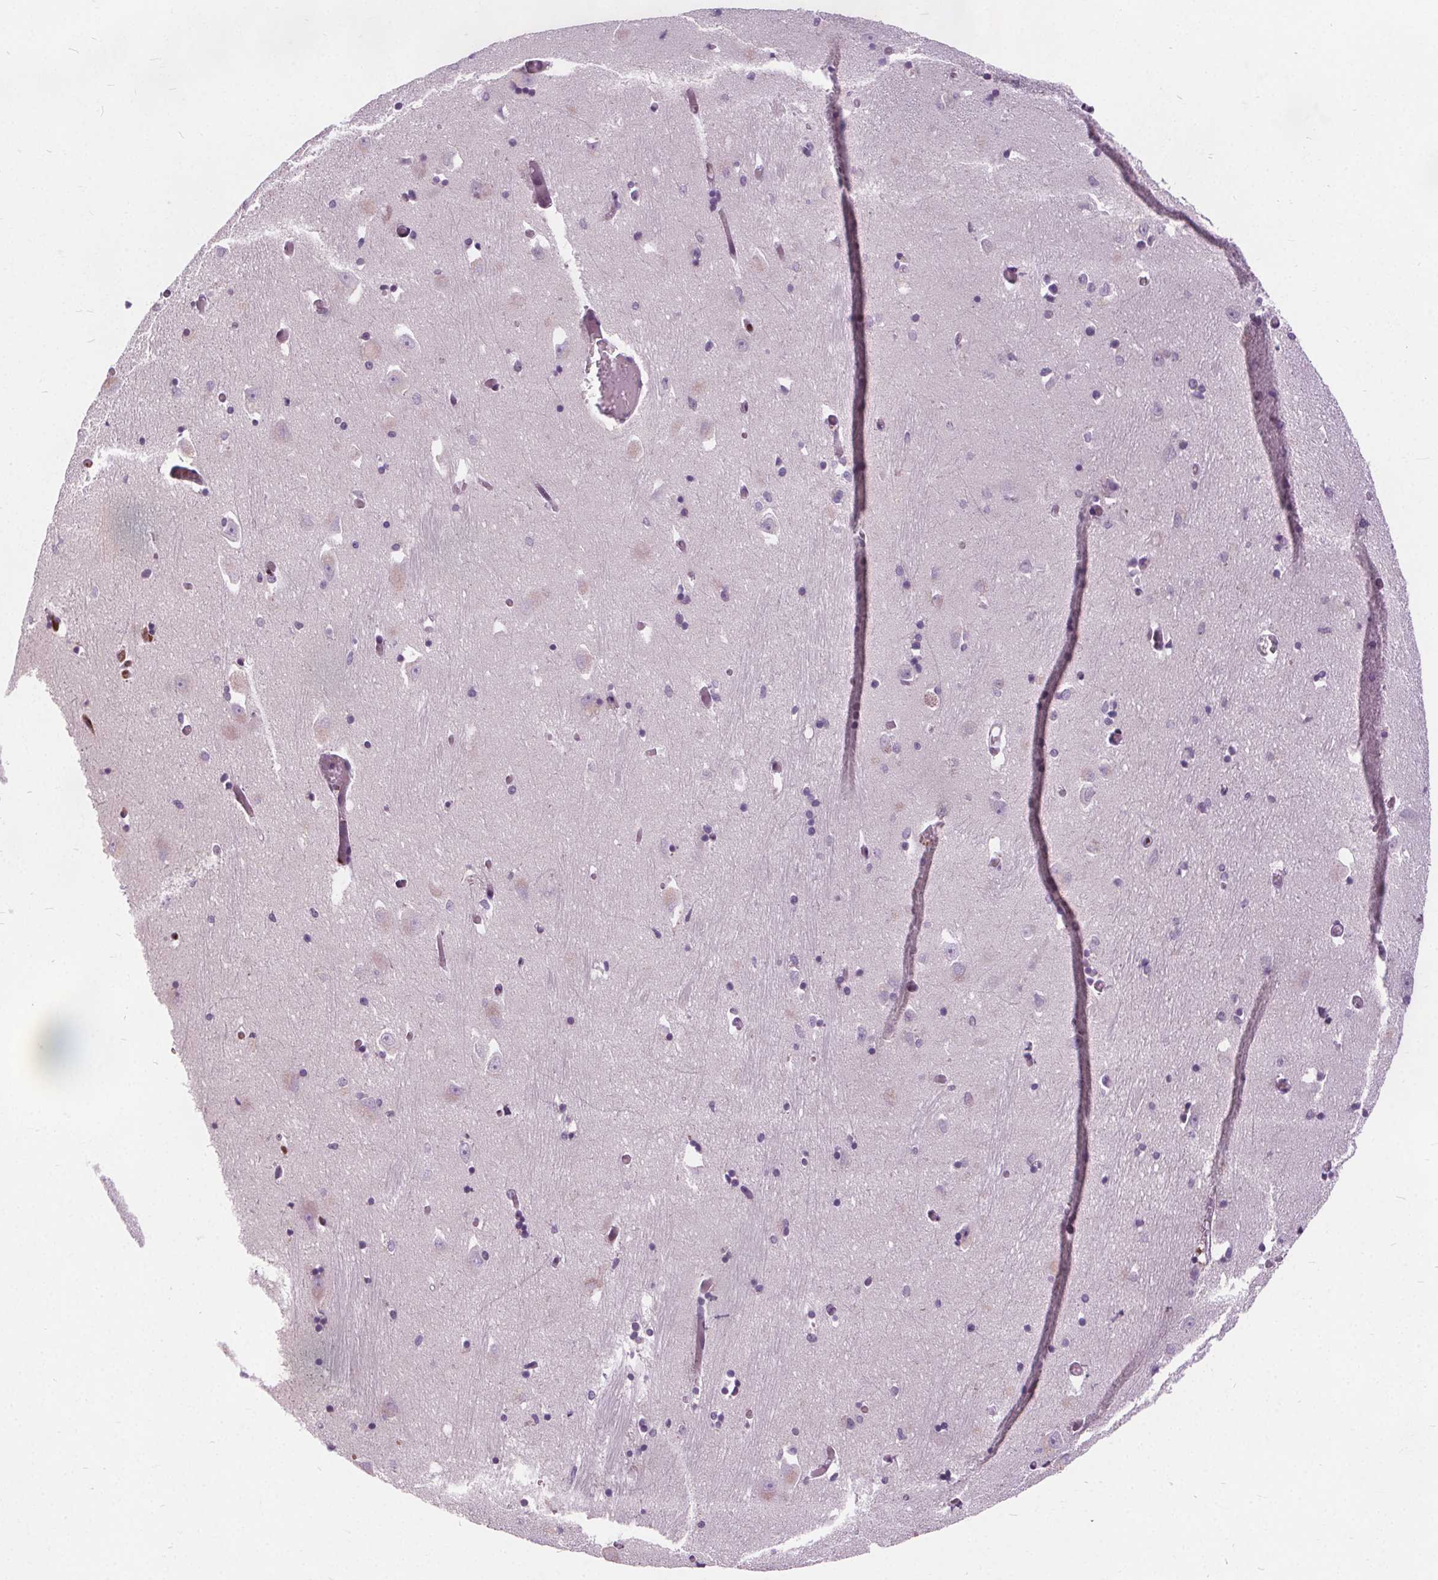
{"staining": {"intensity": "negative", "quantity": "none", "location": "none"}, "tissue": "caudate", "cell_type": "Glial cells", "image_type": "normal", "snomed": [{"axis": "morphology", "description": "Normal tissue, NOS"}, {"axis": "topography", "description": "Lateral ventricle wall"}, {"axis": "topography", "description": "Hippocampus"}], "caption": "Human caudate stained for a protein using IHC reveals no staining in glial cells.", "gene": "ISLR2", "patient": {"sex": "female", "age": 63}}